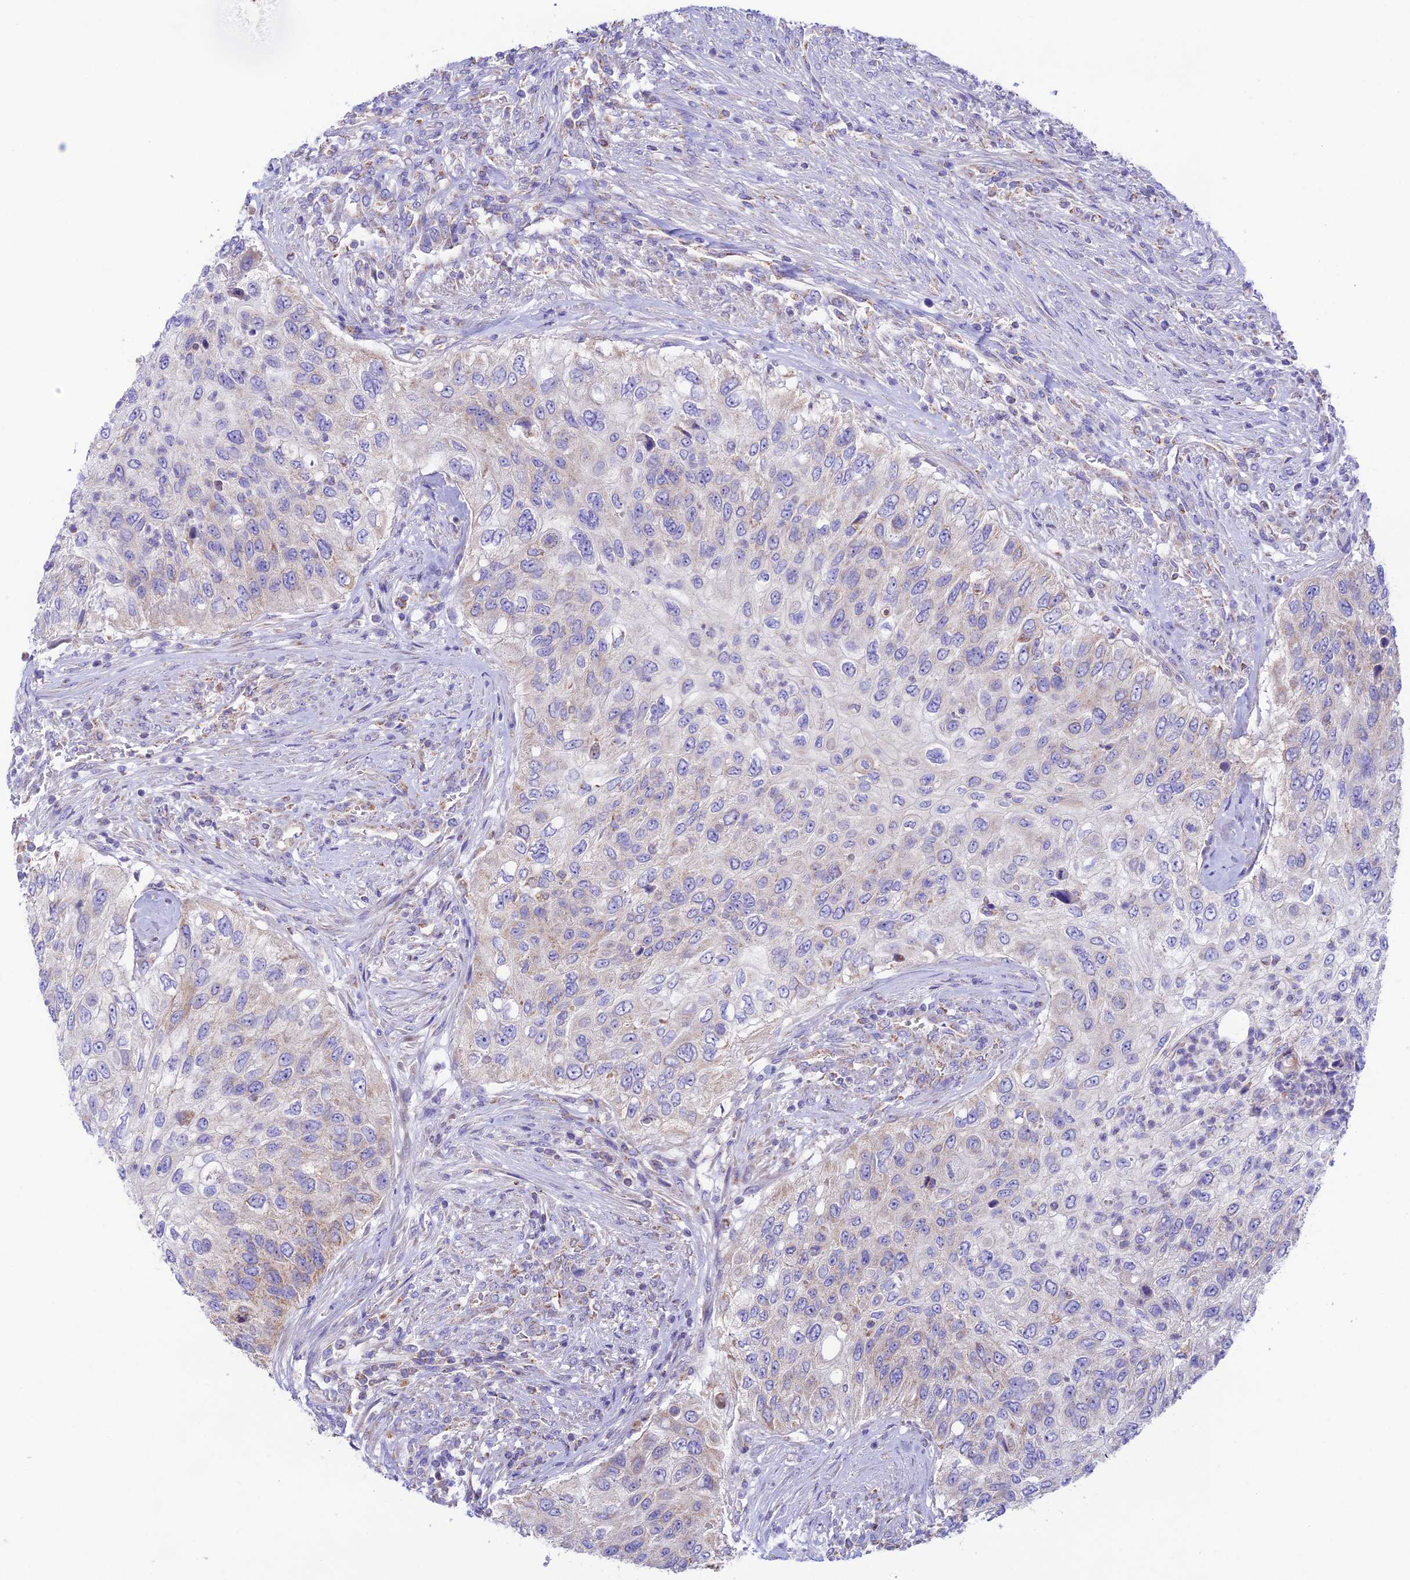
{"staining": {"intensity": "weak", "quantity": "<25%", "location": "cytoplasmic/membranous"}, "tissue": "urothelial cancer", "cell_type": "Tumor cells", "image_type": "cancer", "snomed": [{"axis": "morphology", "description": "Urothelial carcinoma, High grade"}, {"axis": "topography", "description": "Urinary bladder"}], "caption": "Tumor cells show no significant positivity in high-grade urothelial carcinoma. (DAB immunohistochemistry with hematoxylin counter stain).", "gene": "HSDL2", "patient": {"sex": "female", "age": 60}}